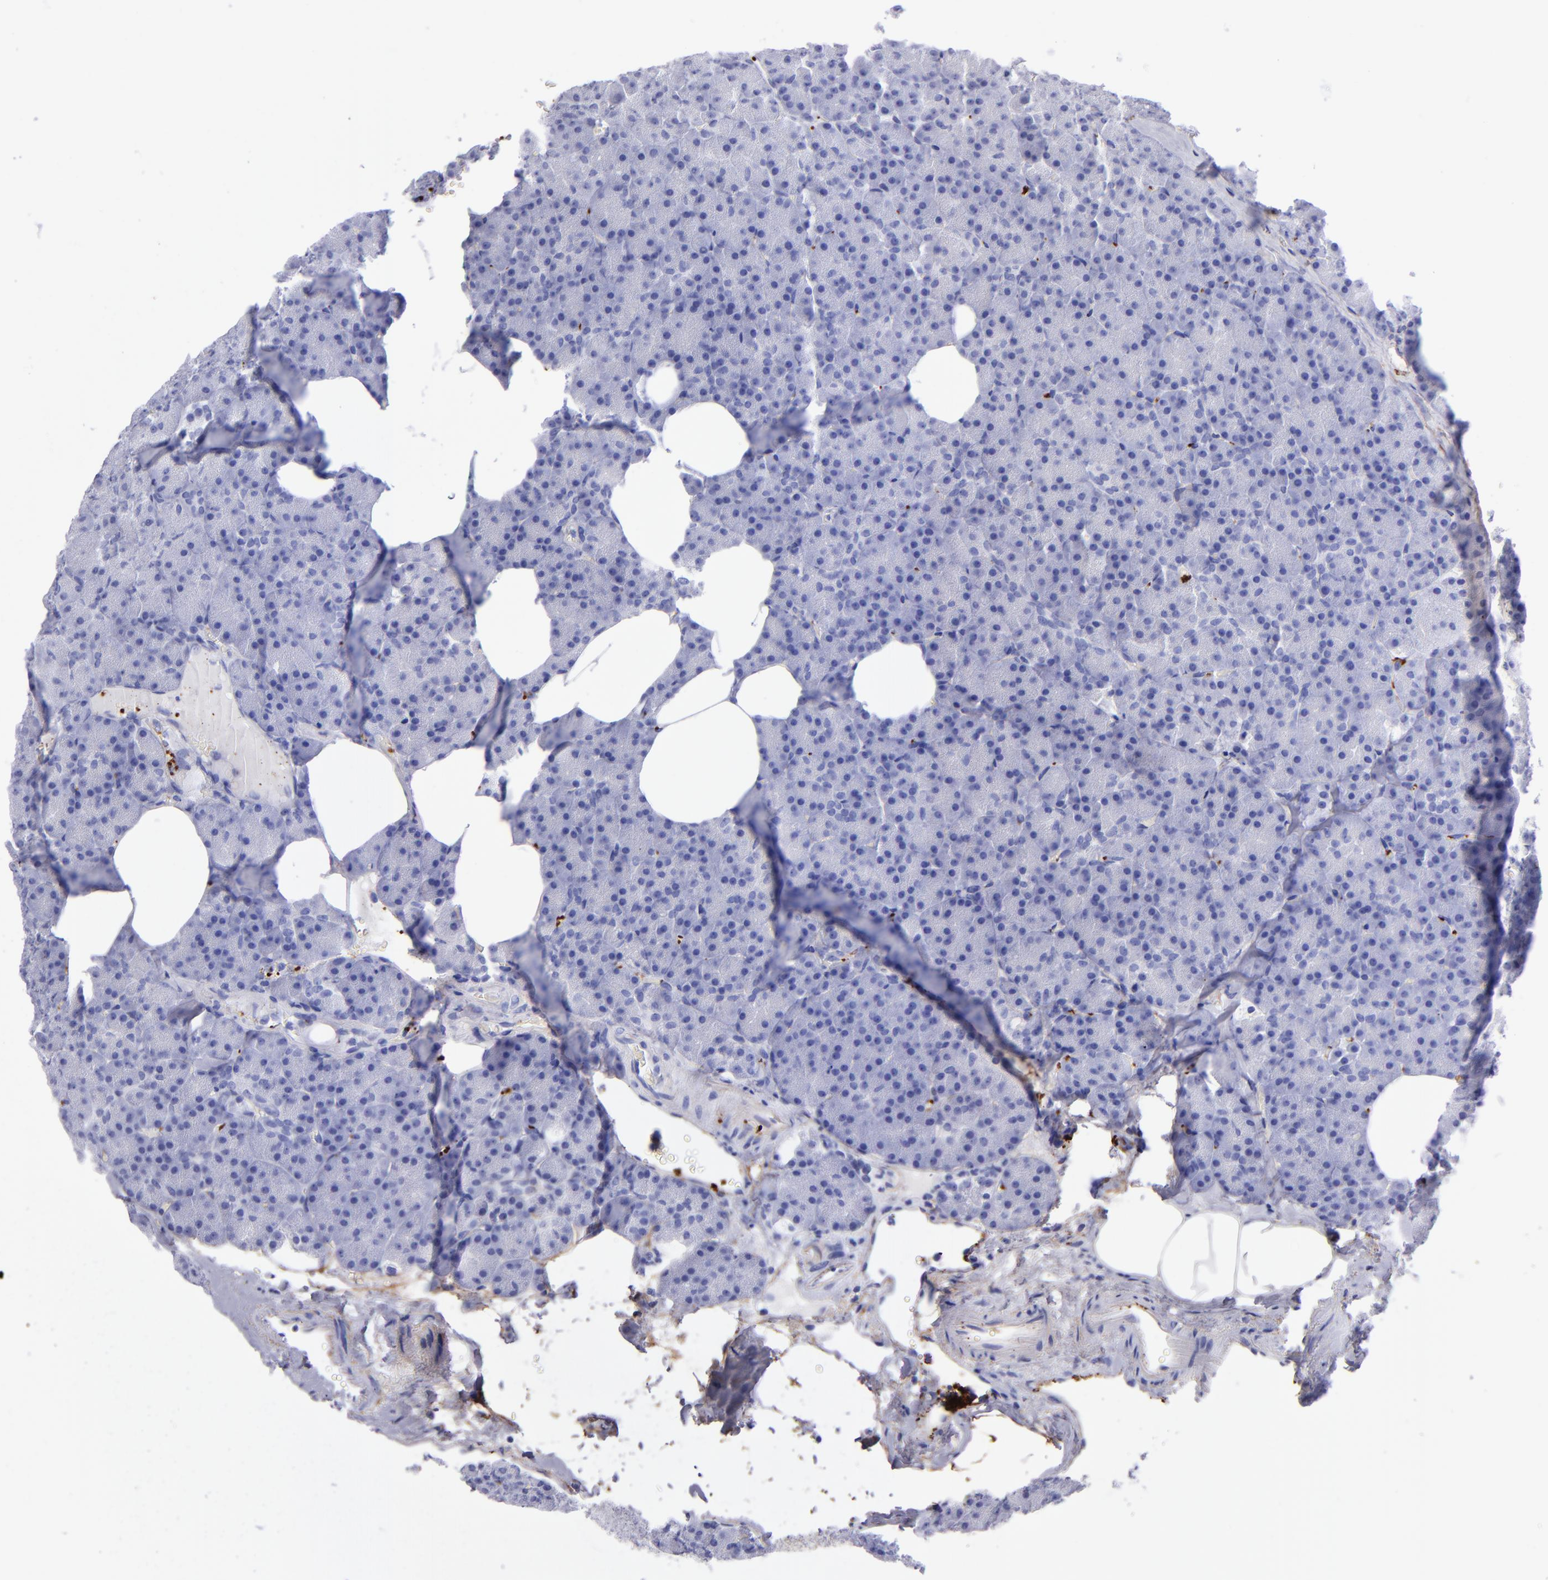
{"staining": {"intensity": "negative", "quantity": "none", "location": "none"}, "tissue": "pancreas", "cell_type": "Exocrine glandular cells", "image_type": "normal", "snomed": [{"axis": "morphology", "description": "Normal tissue, NOS"}, {"axis": "topography", "description": "Pancreas"}], "caption": "Immunohistochemistry (IHC) of unremarkable human pancreas demonstrates no positivity in exocrine glandular cells.", "gene": "EFCAB13", "patient": {"sex": "female", "age": 35}}